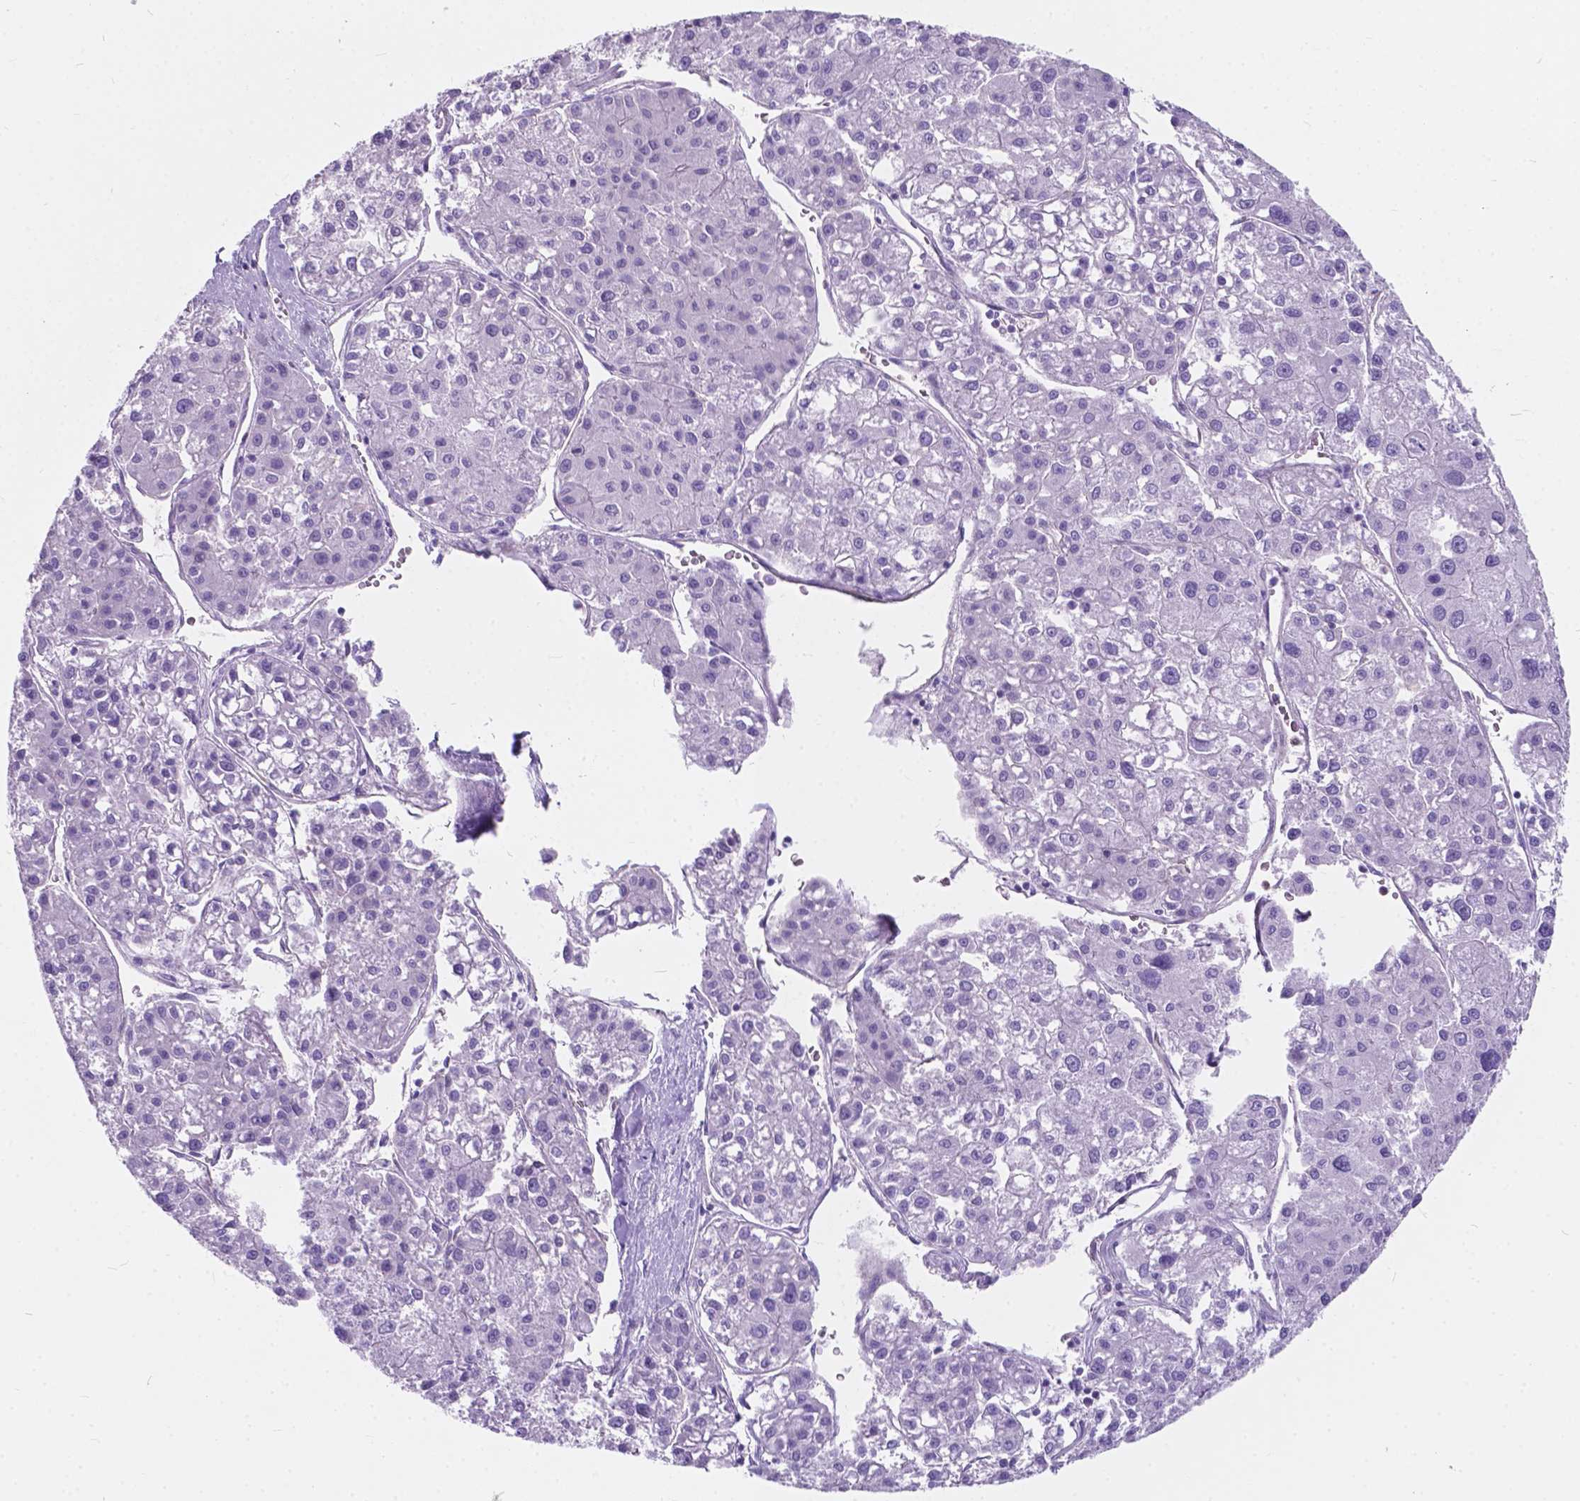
{"staining": {"intensity": "negative", "quantity": "none", "location": "none"}, "tissue": "liver cancer", "cell_type": "Tumor cells", "image_type": "cancer", "snomed": [{"axis": "morphology", "description": "Carcinoma, Hepatocellular, NOS"}, {"axis": "topography", "description": "Liver"}], "caption": "The immunohistochemistry micrograph has no significant expression in tumor cells of liver hepatocellular carcinoma tissue.", "gene": "KIAA0040", "patient": {"sex": "male", "age": 73}}